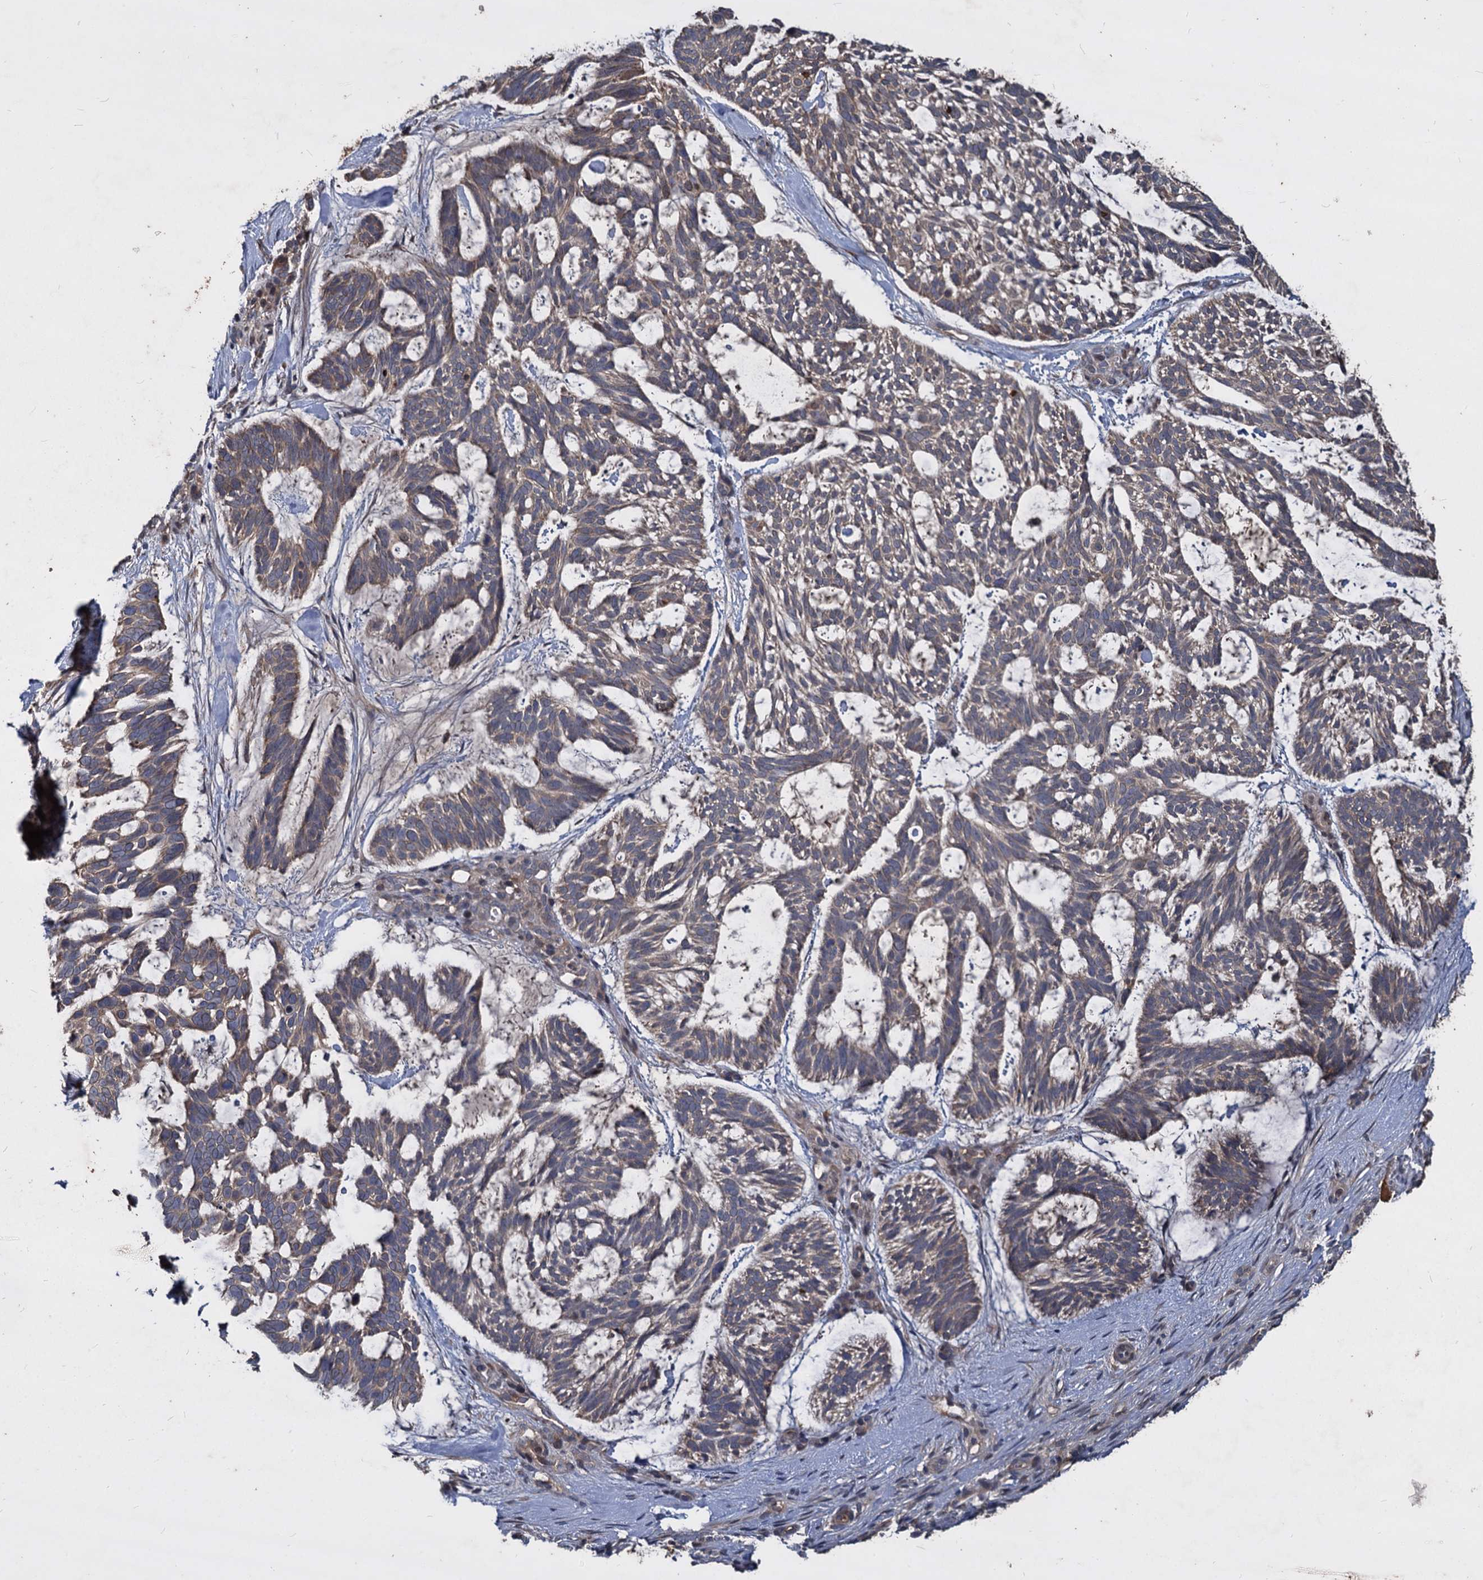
{"staining": {"intensity": "weak", "quantity": ">75%", "location": "cytoplasmic/membranous"}, "tissue": "skin cancer", "cell_type": "Tumor cells", "image_type": "cancer", "snomed": [{"axis": "morphology", "description": "Basal cell carcinoma"}, {"axis": "topography", "description": "Skin"}], "caption": "Skin cancer (basal cell carcinoma) stained with a brown dye shows weak cytoplasmic/membranous positive expression in approximately >75% of tumor cells.", "gene": "CCDC184", "patient": {"sex": "male", "age": 88}}